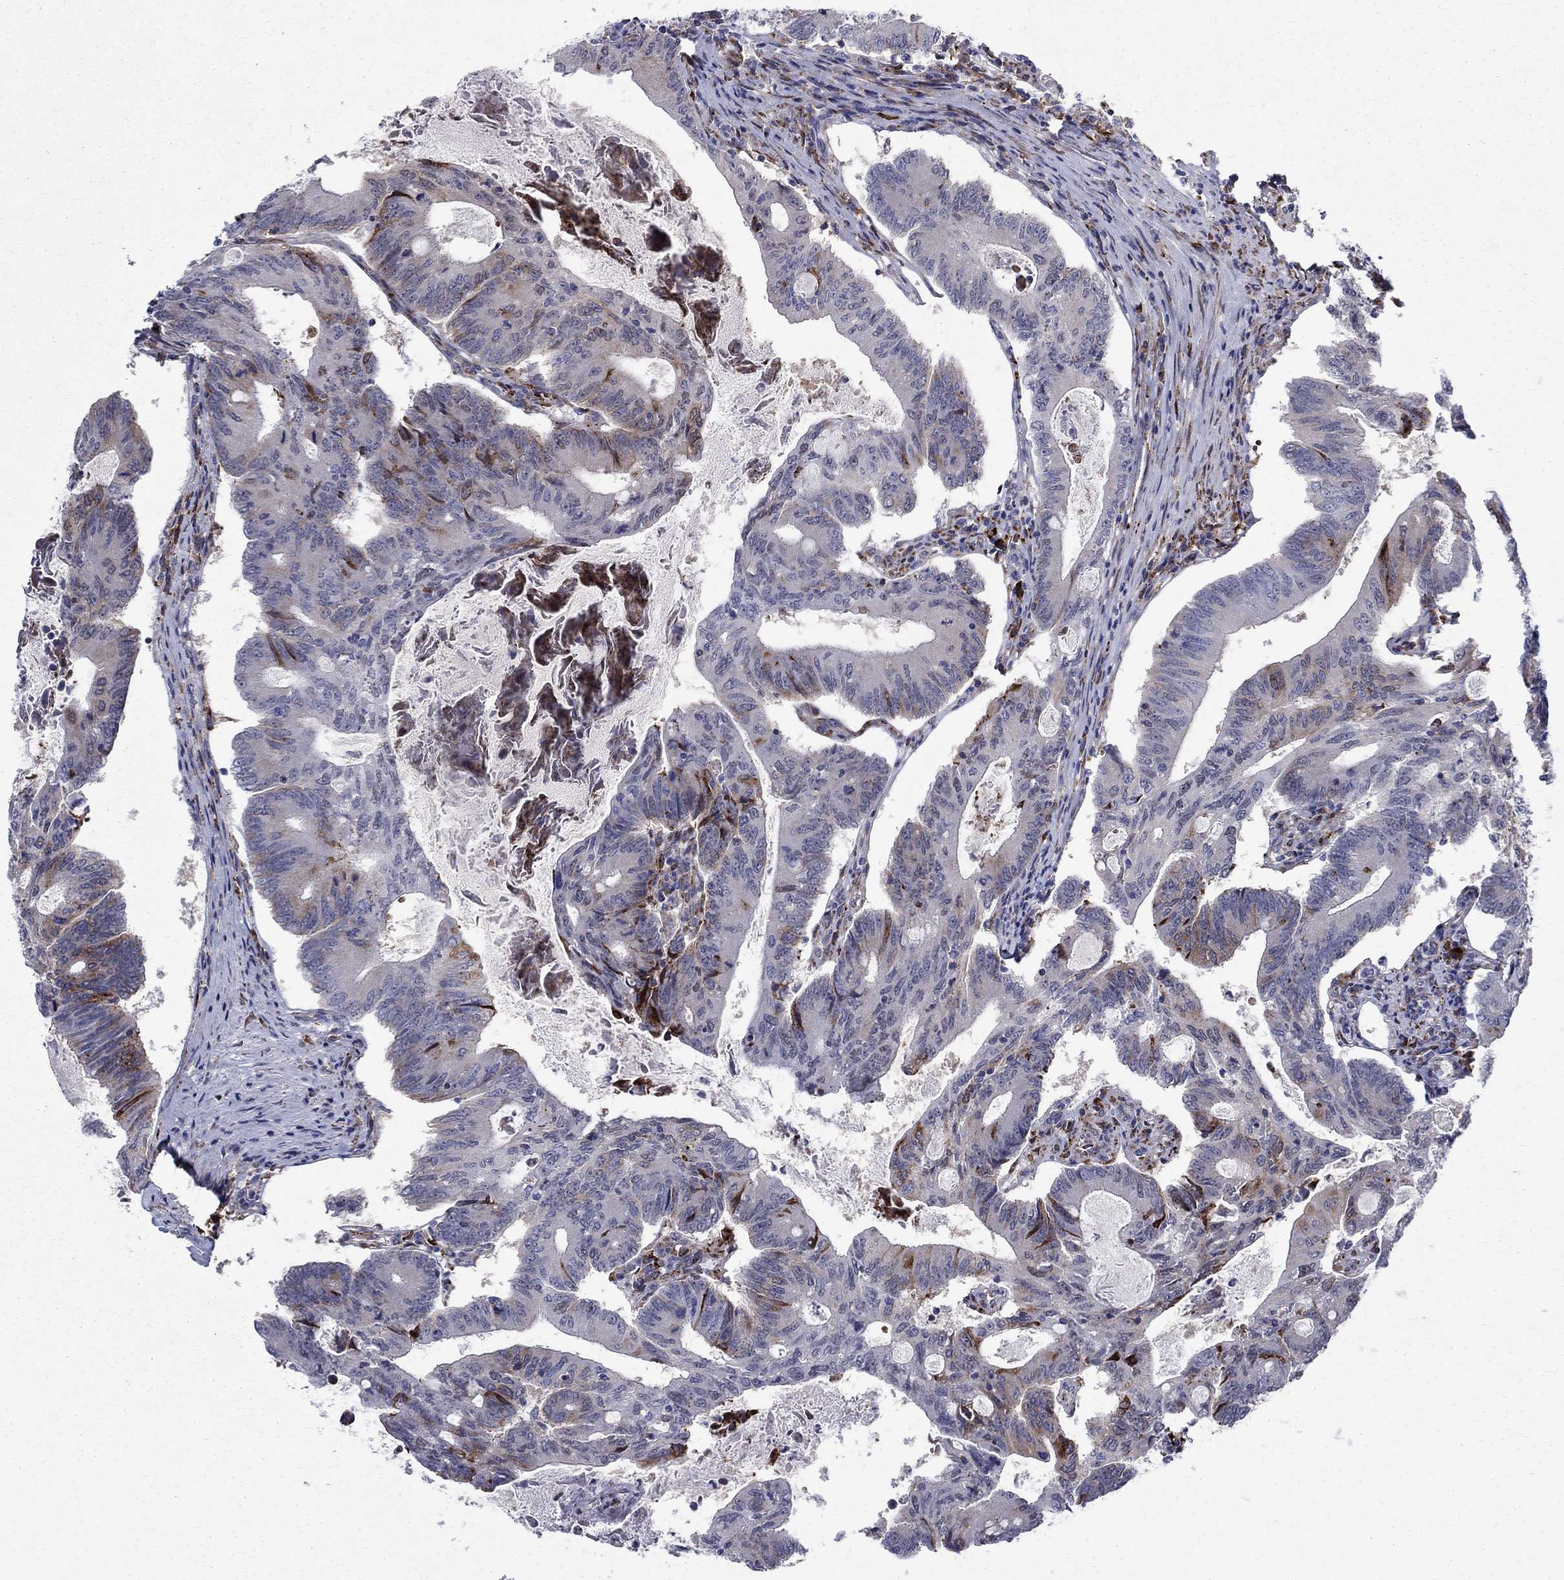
{"staining": {"intensity": "strong", "quantity": "<25%", "location": "cytoplasmic/membranous"}, "tissue": "colorectal cancer", "cell_type": "Tumor cells", "image_type": "cancer", "snomed": [{"axis": "morphology", "description": "Adenocarcinoma, NOS"}, {"axis": "topography", "description": "Colon"}], "caption": "Protein expression analysis of human adenocarcinoma (colorectal) reveals strong cytoplasmic/membranous staining in about <25% of tumor cells. (DAB (3,3'-diaminobenzidine) IHC, brown staining for protein, blue staining for nuclei).", "gene": "CAB39L", "patient": {"sex": "female", "age": 70}}